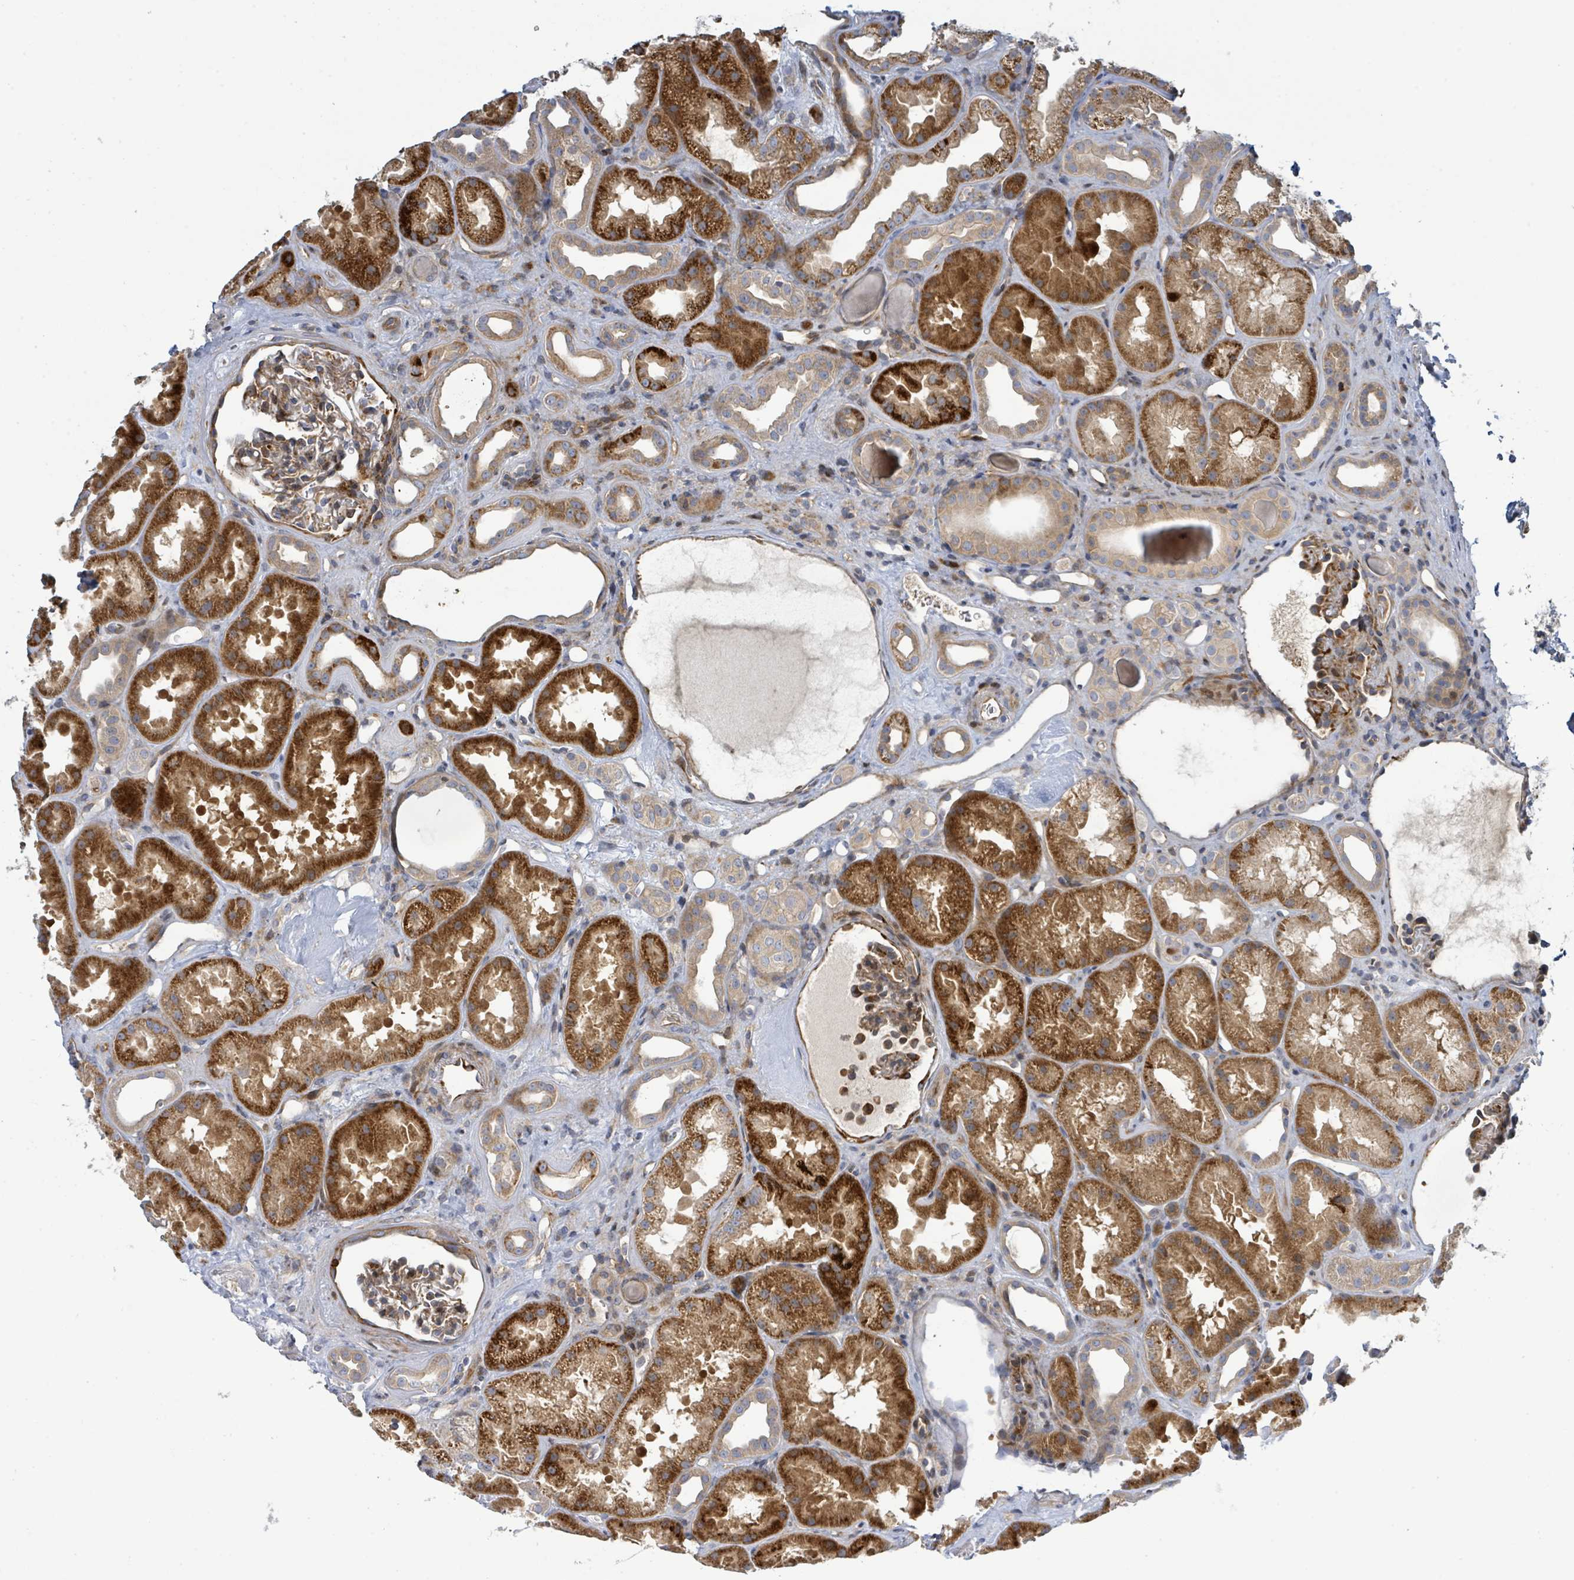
{"staining": {"intensity": "moderate", "quantity": ">75%", "location": "cytoplasmic/membranous"}, "tissue": "kidney", "cell_type": "Cells in glomeruli", "image_type": "normal", "snomed": [{"axis": "morphology", "description": "Normal tissue, NOS"}, {"axis": "topography", "description": "Kidney"}], "caption": "High-magnification brightfield microscopy of unremarkable kidney stained with DAB (brown) and counterstained with hematoxylin (blue). cells in glomeruli exhibit moderate cytoplasmic/membranous positivity is seen in approximately>75% of cells.", "gene": "CFAP210", "patient": {"sex": "male", "age": 61}}